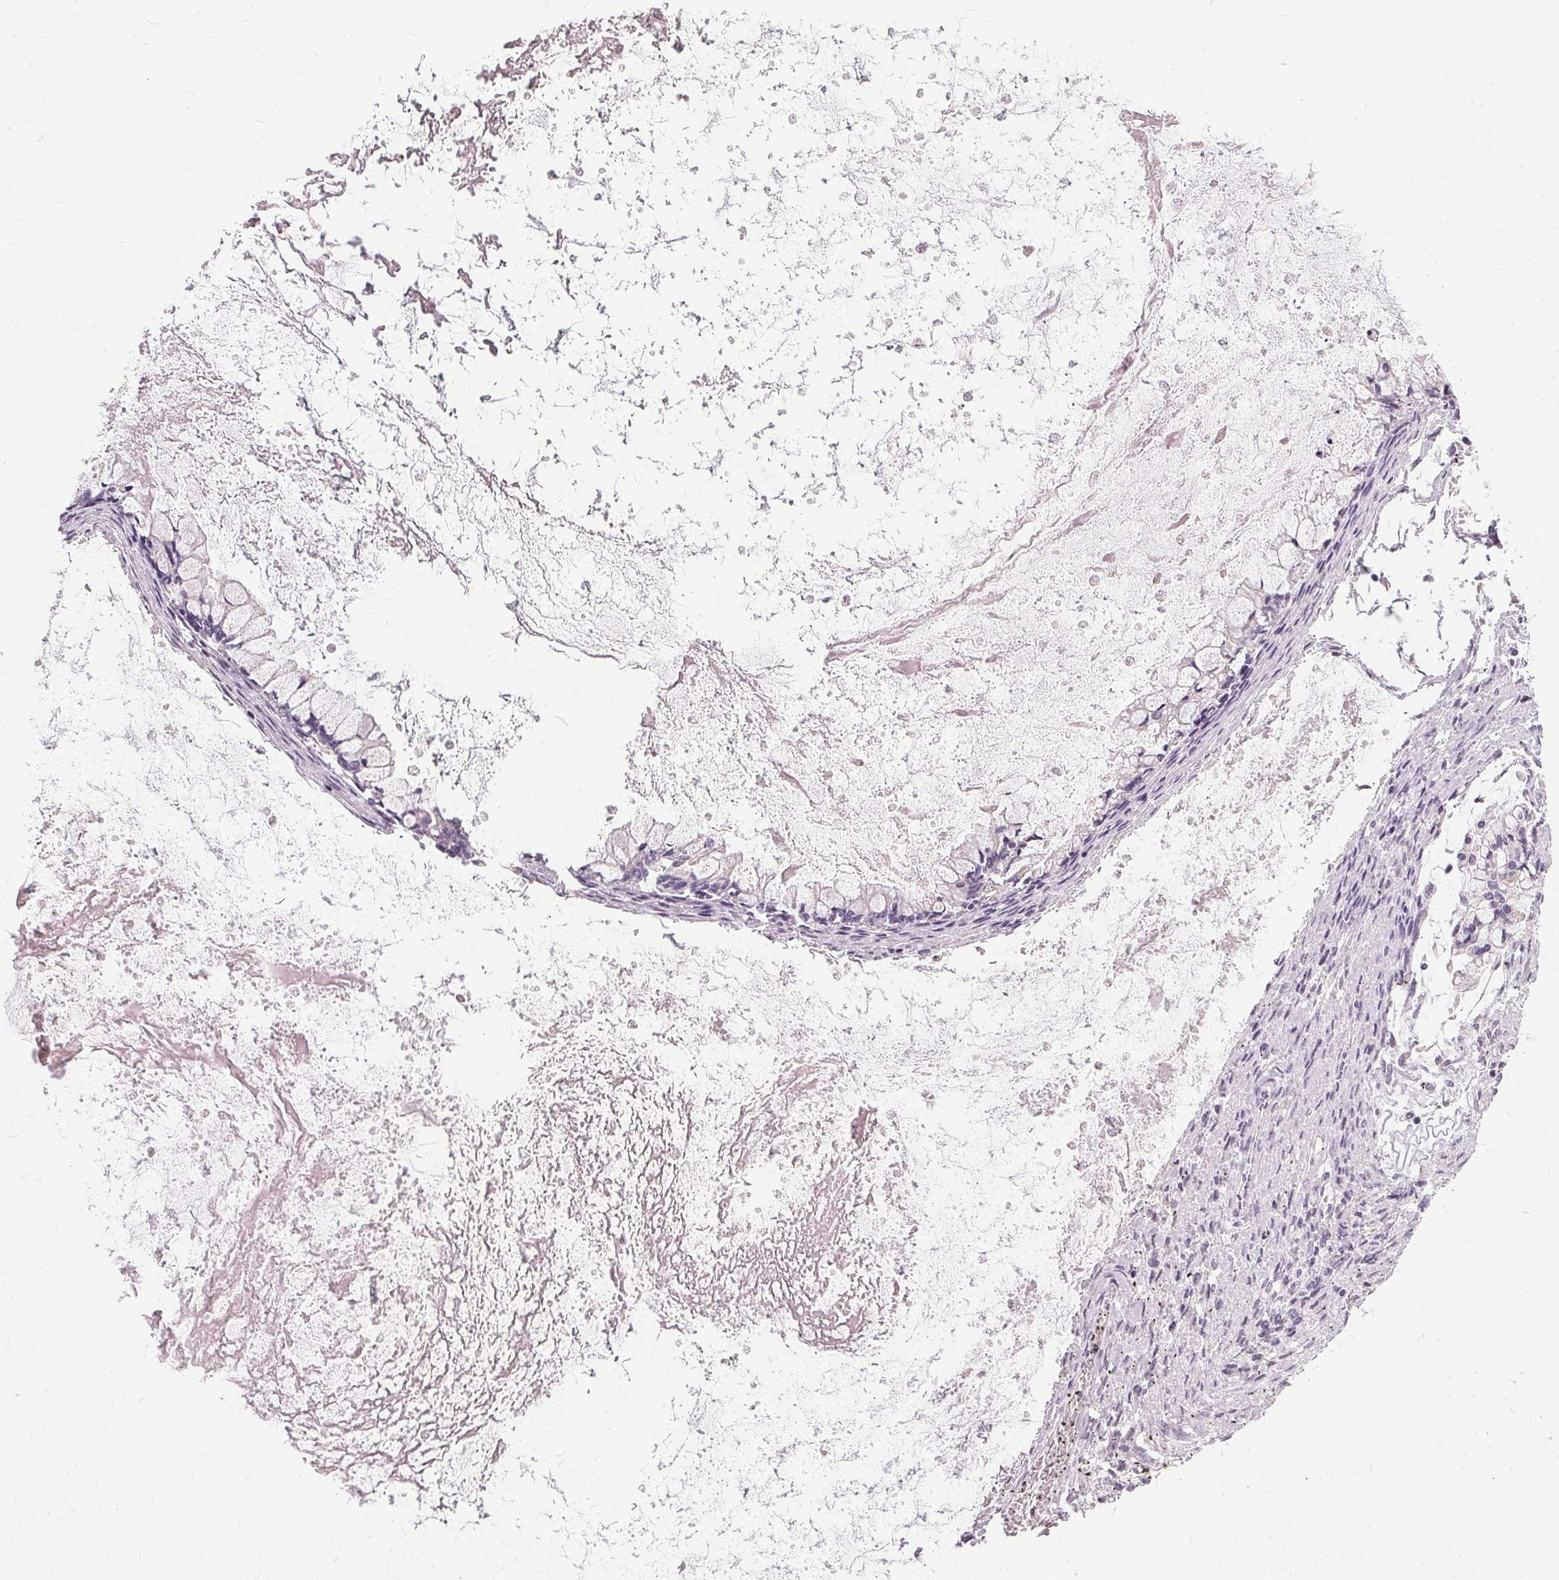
{"staining": {"intensity": "negative", "quantity": "none", "location": "none"}, "tissue": "ovarian cancer", "cell_type": "Tumor cells", "image_type": "cancer", "snomed": [{"axis": "morphology", "description": "Cystadenocarcinoma, mucinous, NOS"}, {"axis": "topography", "description": "Ovary"}], "caption": "Immunohistochemical staining of human mucinous cystadenocarcinoma (ovarian) reveals no significant expression in tumor cells.", "gene": "FCRL3", "patient": {"sex": "female", "age": 67}}